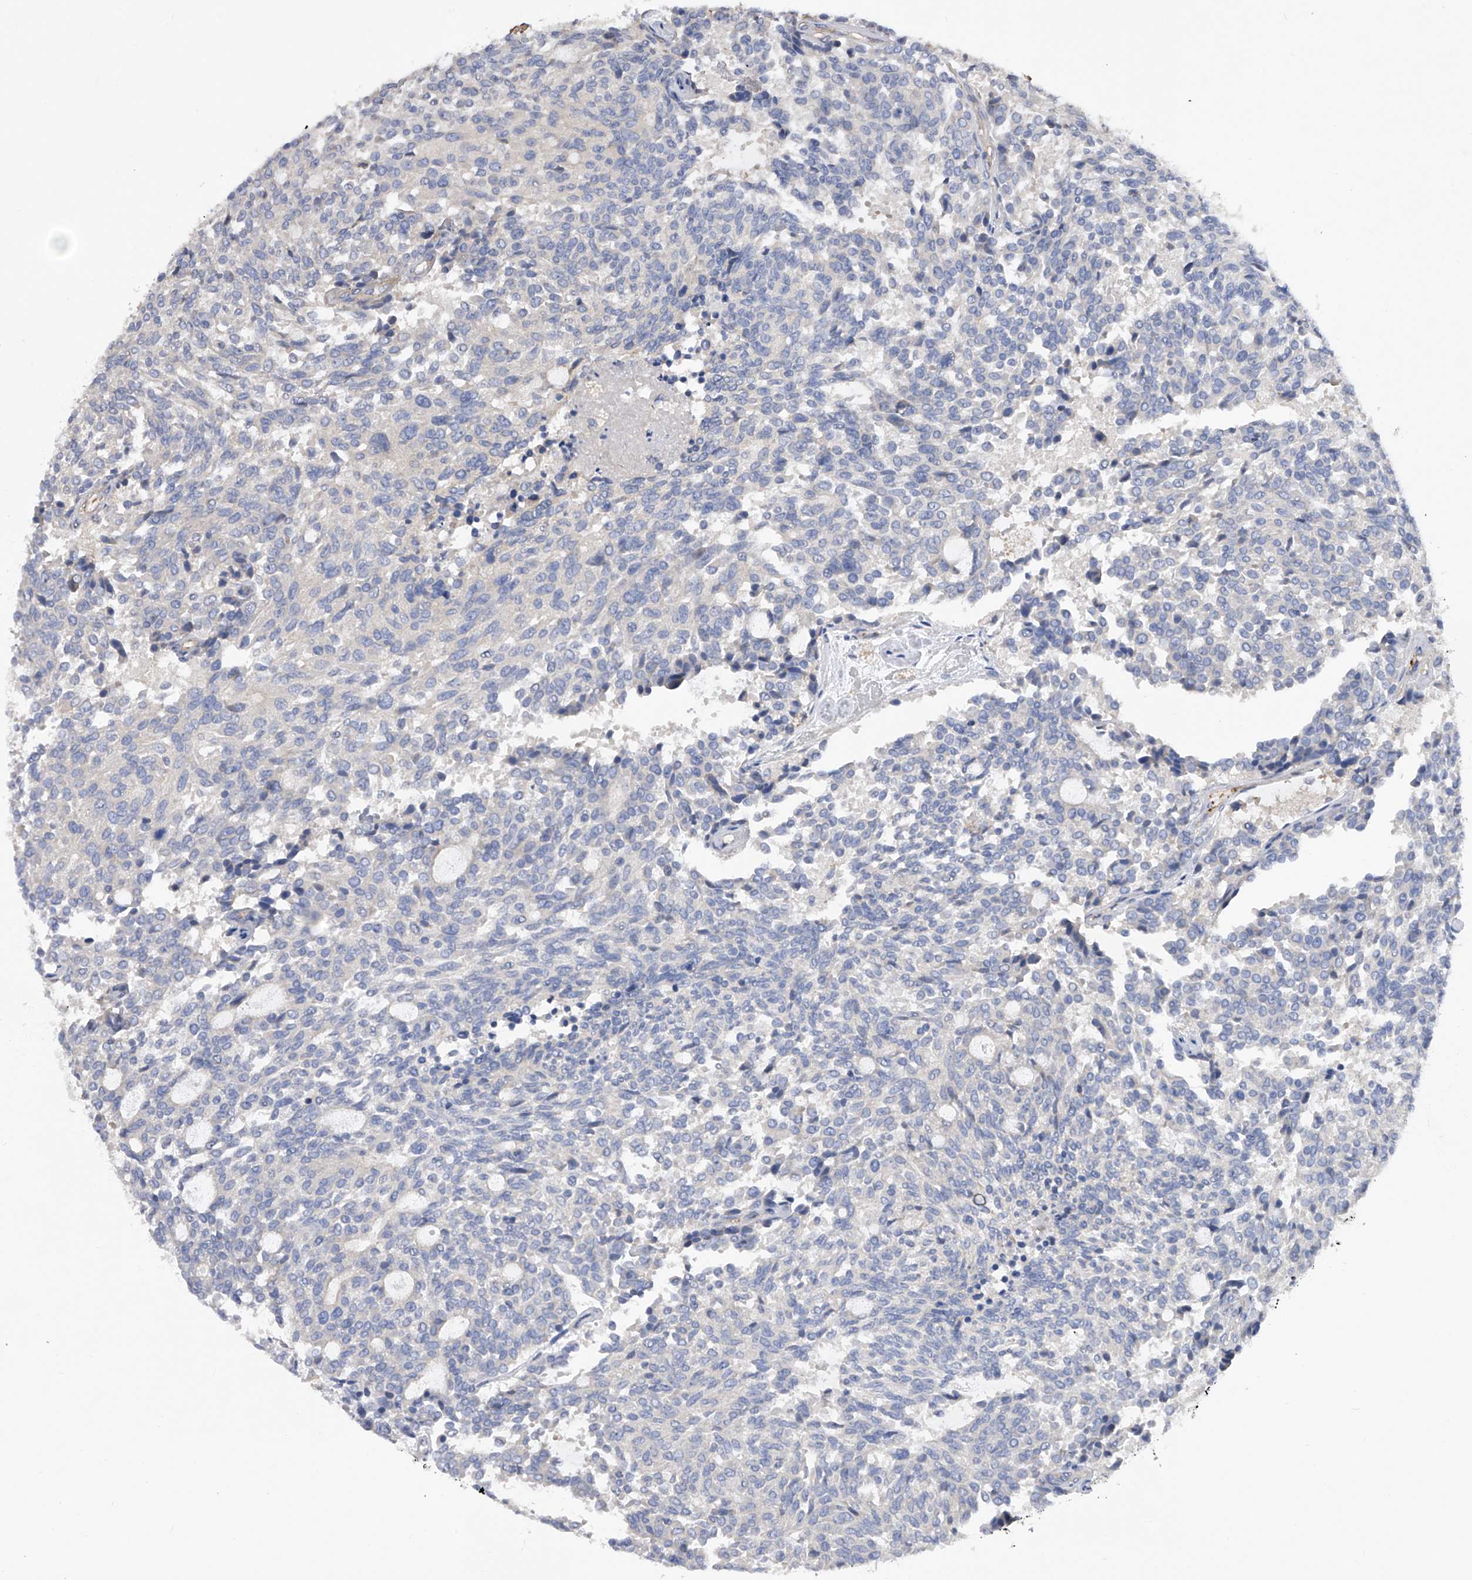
{"staining": {"intensity": "negative", "quantity": "none", "location": "none"}, "tissue": "carcinoid", "cell_type": "Tumor cells", "image_type": "cancer", "snomed": [{"axis": "morphology", "description": "Carcinoid, malignant, NOS"}, {"axis": "topography", "description": "Pancreas"}], "caption": "Immunohistochemistry of carcinoid displays no expression in tumor cells. The staining was performed using DAB to visualize the protein expression in brown, while the nuclei were stained in blue with hematoxylin (Magnification: 20x).", "gene": "RWDD2A", "patient": {"sex": "female", "age": 54}}